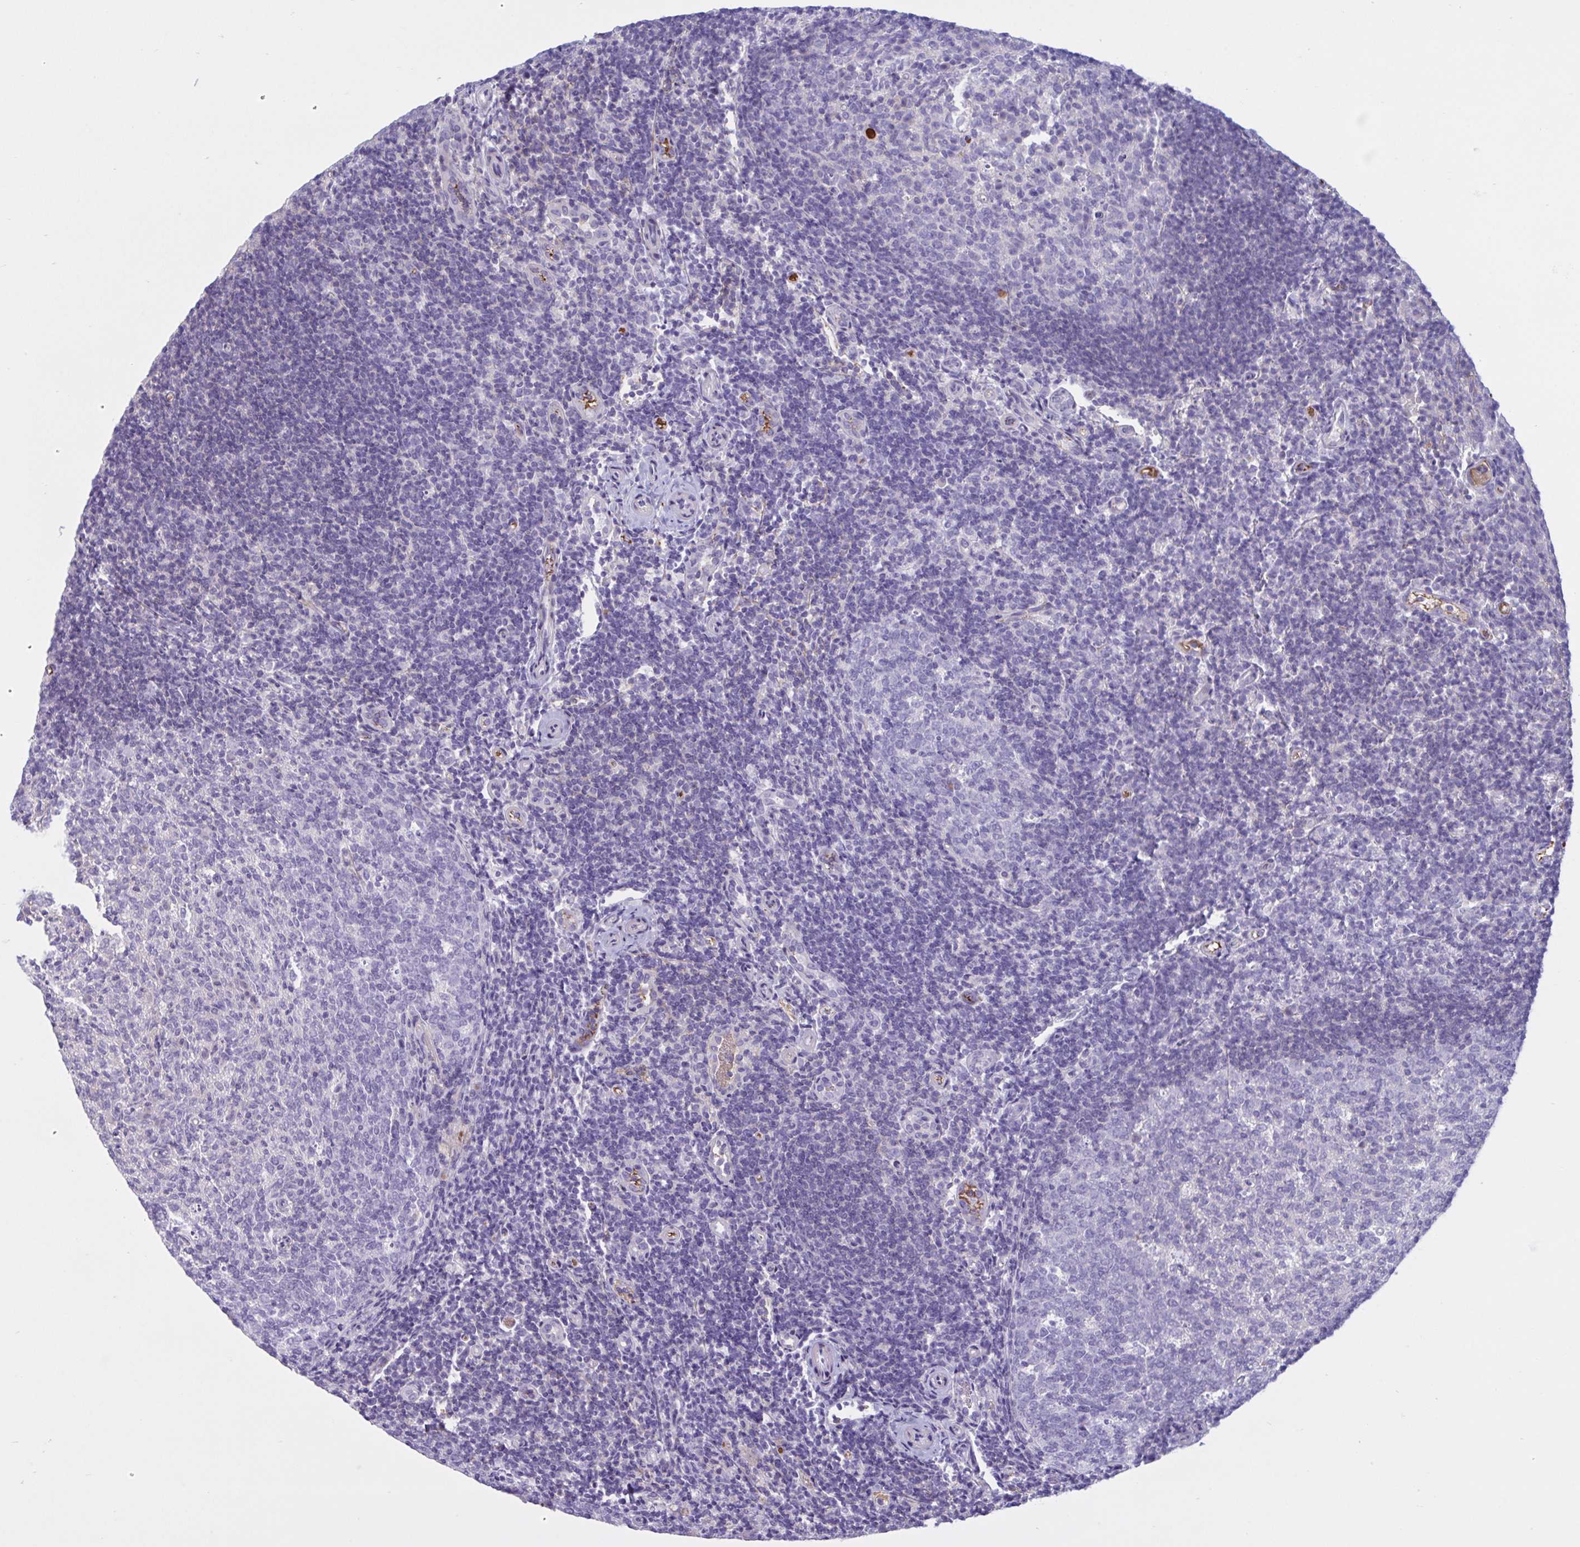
{"staining": {"intensity": "negative", "quantity": "none", "location": "none"}, "tissue": "tonsil", "cell_type": "Germinal center cells", "image_type": "normal", "snomed": [{"axis": "morphology", "description": "Normal tissue, NOS"}, {"axis": "topography", "description": "Tonsil"}], "caption": "High power microscopy photomicrograph of an immunohistochemistry histopathology image of benign tonsil, revealing no significant staining in germinal center cells.", "gene": "VWC2", "patient": {"sex": "female", "age": 10}}